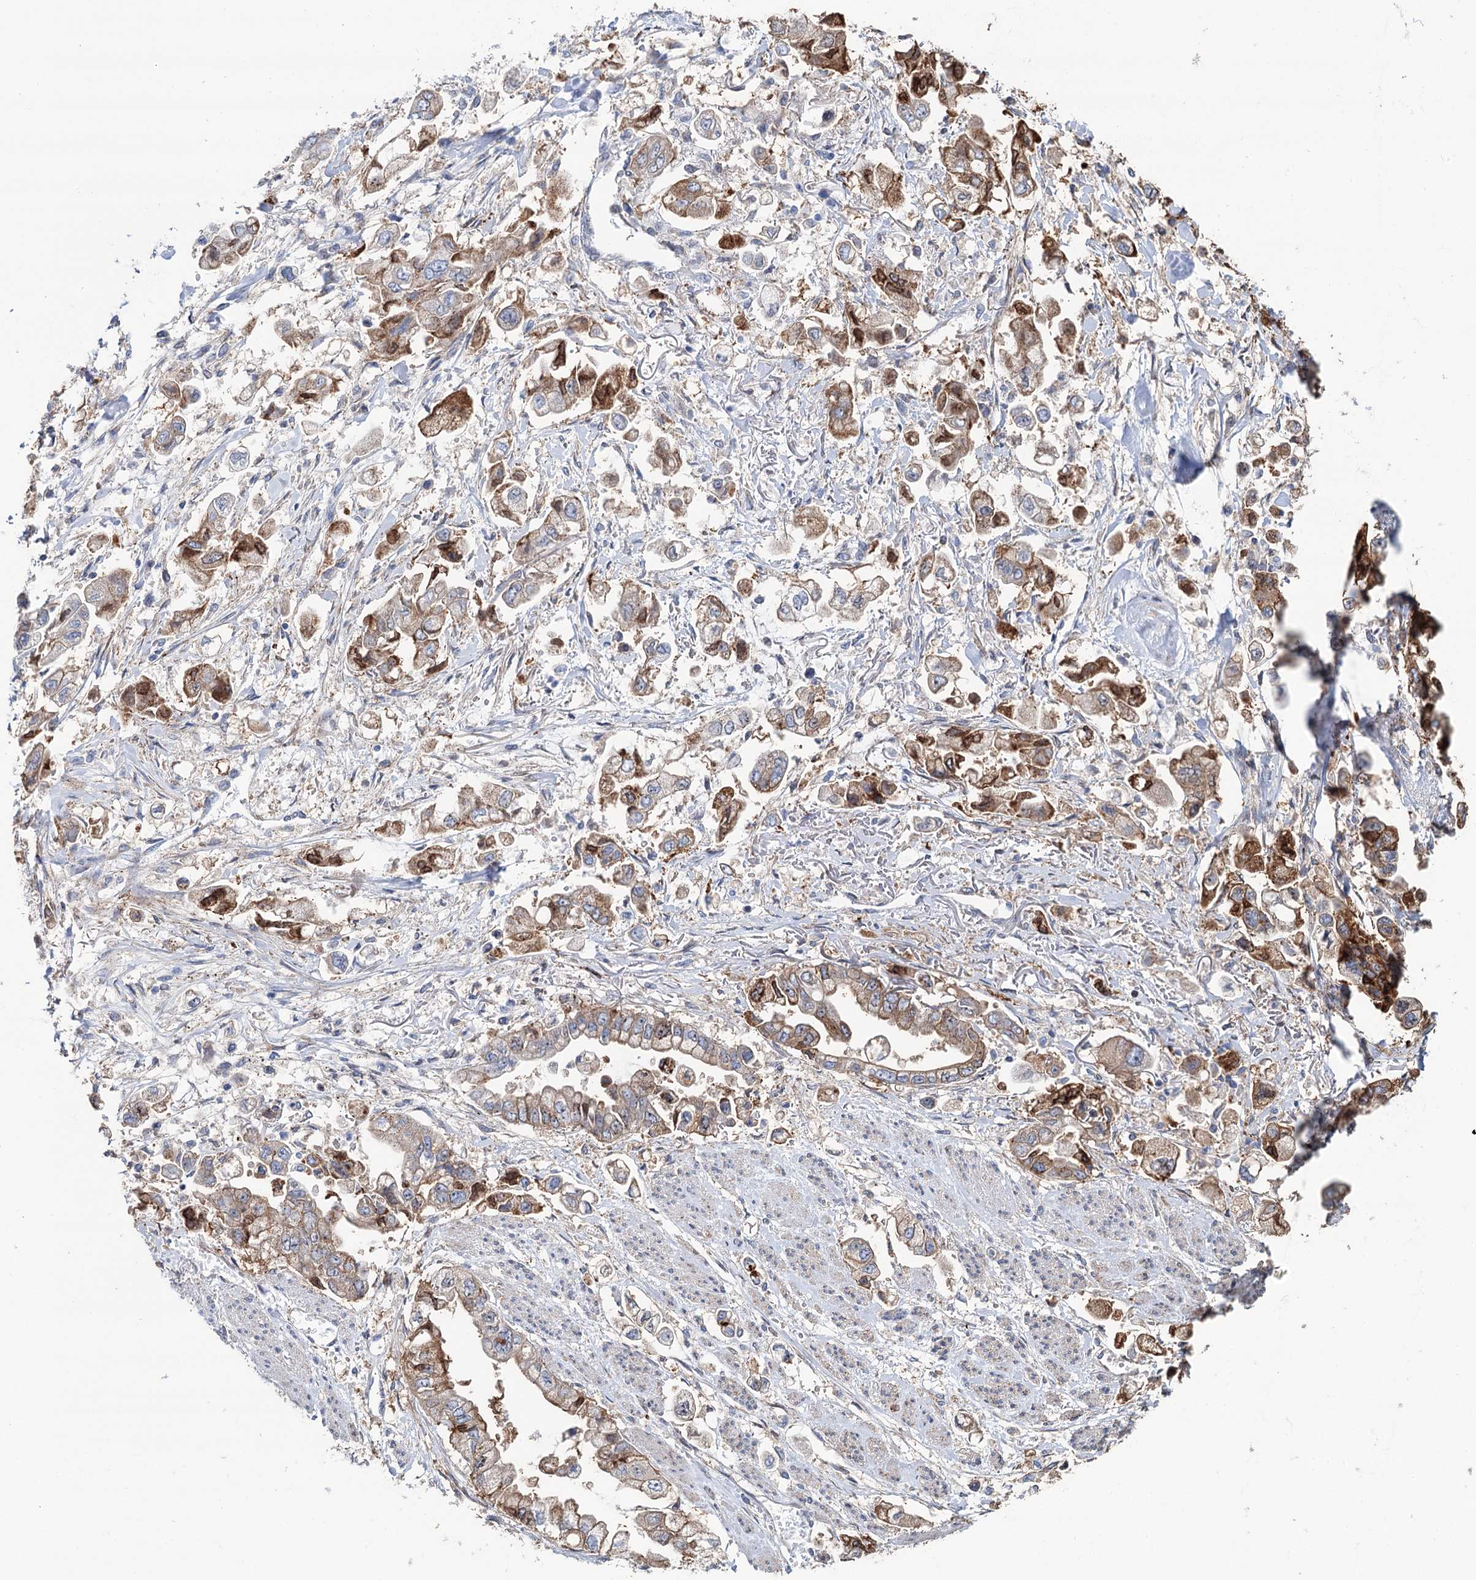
{"staining": {"intensity": "moderate", "quantity": "25%-75%", "location": "cytoplasmic/membranous"}, "tissue": "stomach cancer", "cell_type": "Tumor cells", "image_type": "cancer", "snomed": [{"axis": "morphology", "description": "Adenocarcinoma, NOS"}, {"axis": "topography", "description": "Stomach"}], "caption": "This is an image of IHC staining of stomach cancer, which shows moderate staining in the cytoplasmic/membranous of tumor cells.", "gene": "PTDSS2", "patient": {"sex": "male", "age": 62}}